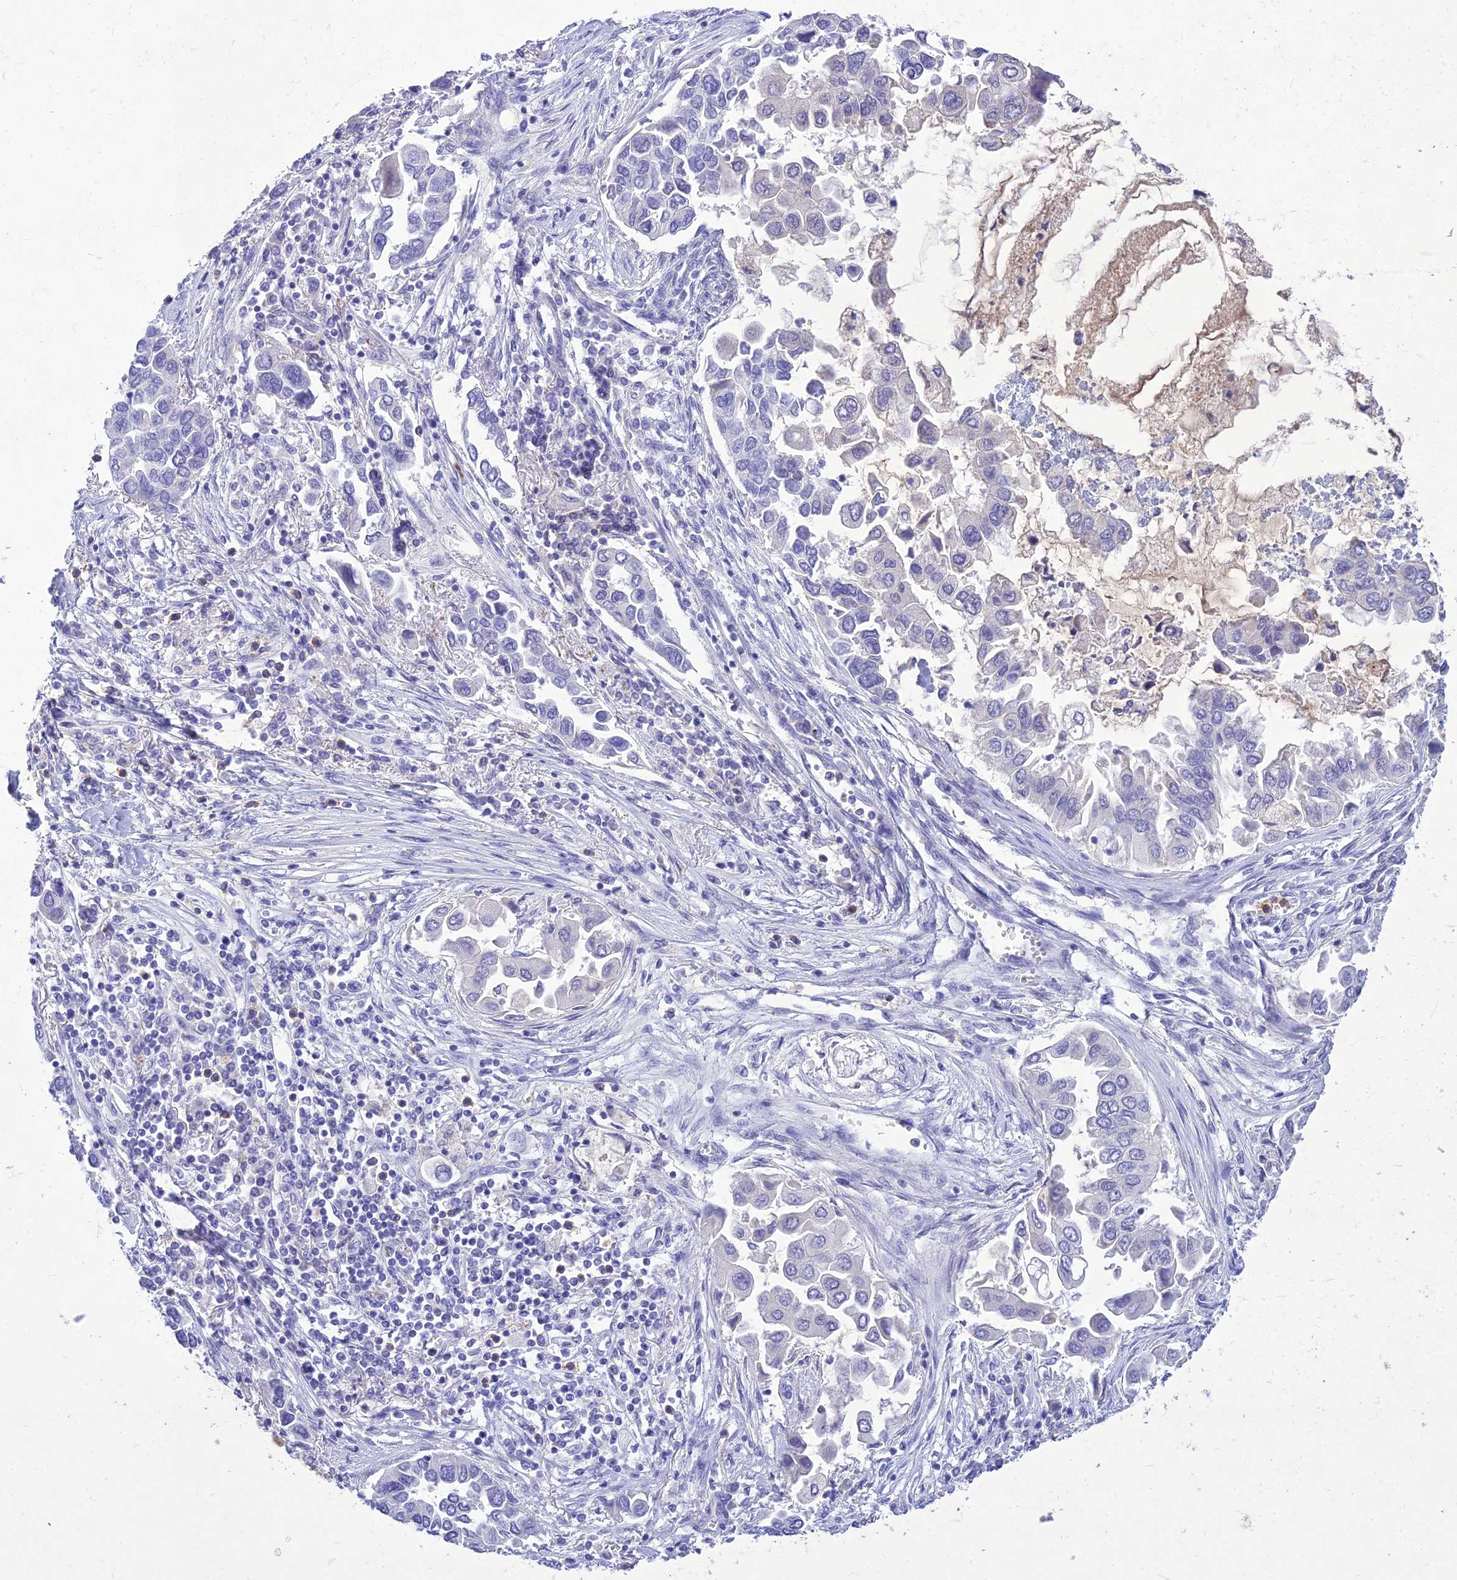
{"staining": {"intensity": "negative", "quantity": "none", "location": "none"}, "tissue": "lung cancer", "cell_type": "Tumor cells", "image_type": "cancer", "snomed": [{"axis": "morphology", "description": "Adenocarcinoma, NOS"}, {"axis": "topography", "description": "Lung"}], "caption": "Immunohistochemical staining of lung cancer (adenocarcinoma) displays no significant expression in tumor cells.", "gene": "SLC13A5", "patient": {"sex": "female", "age": 76}}